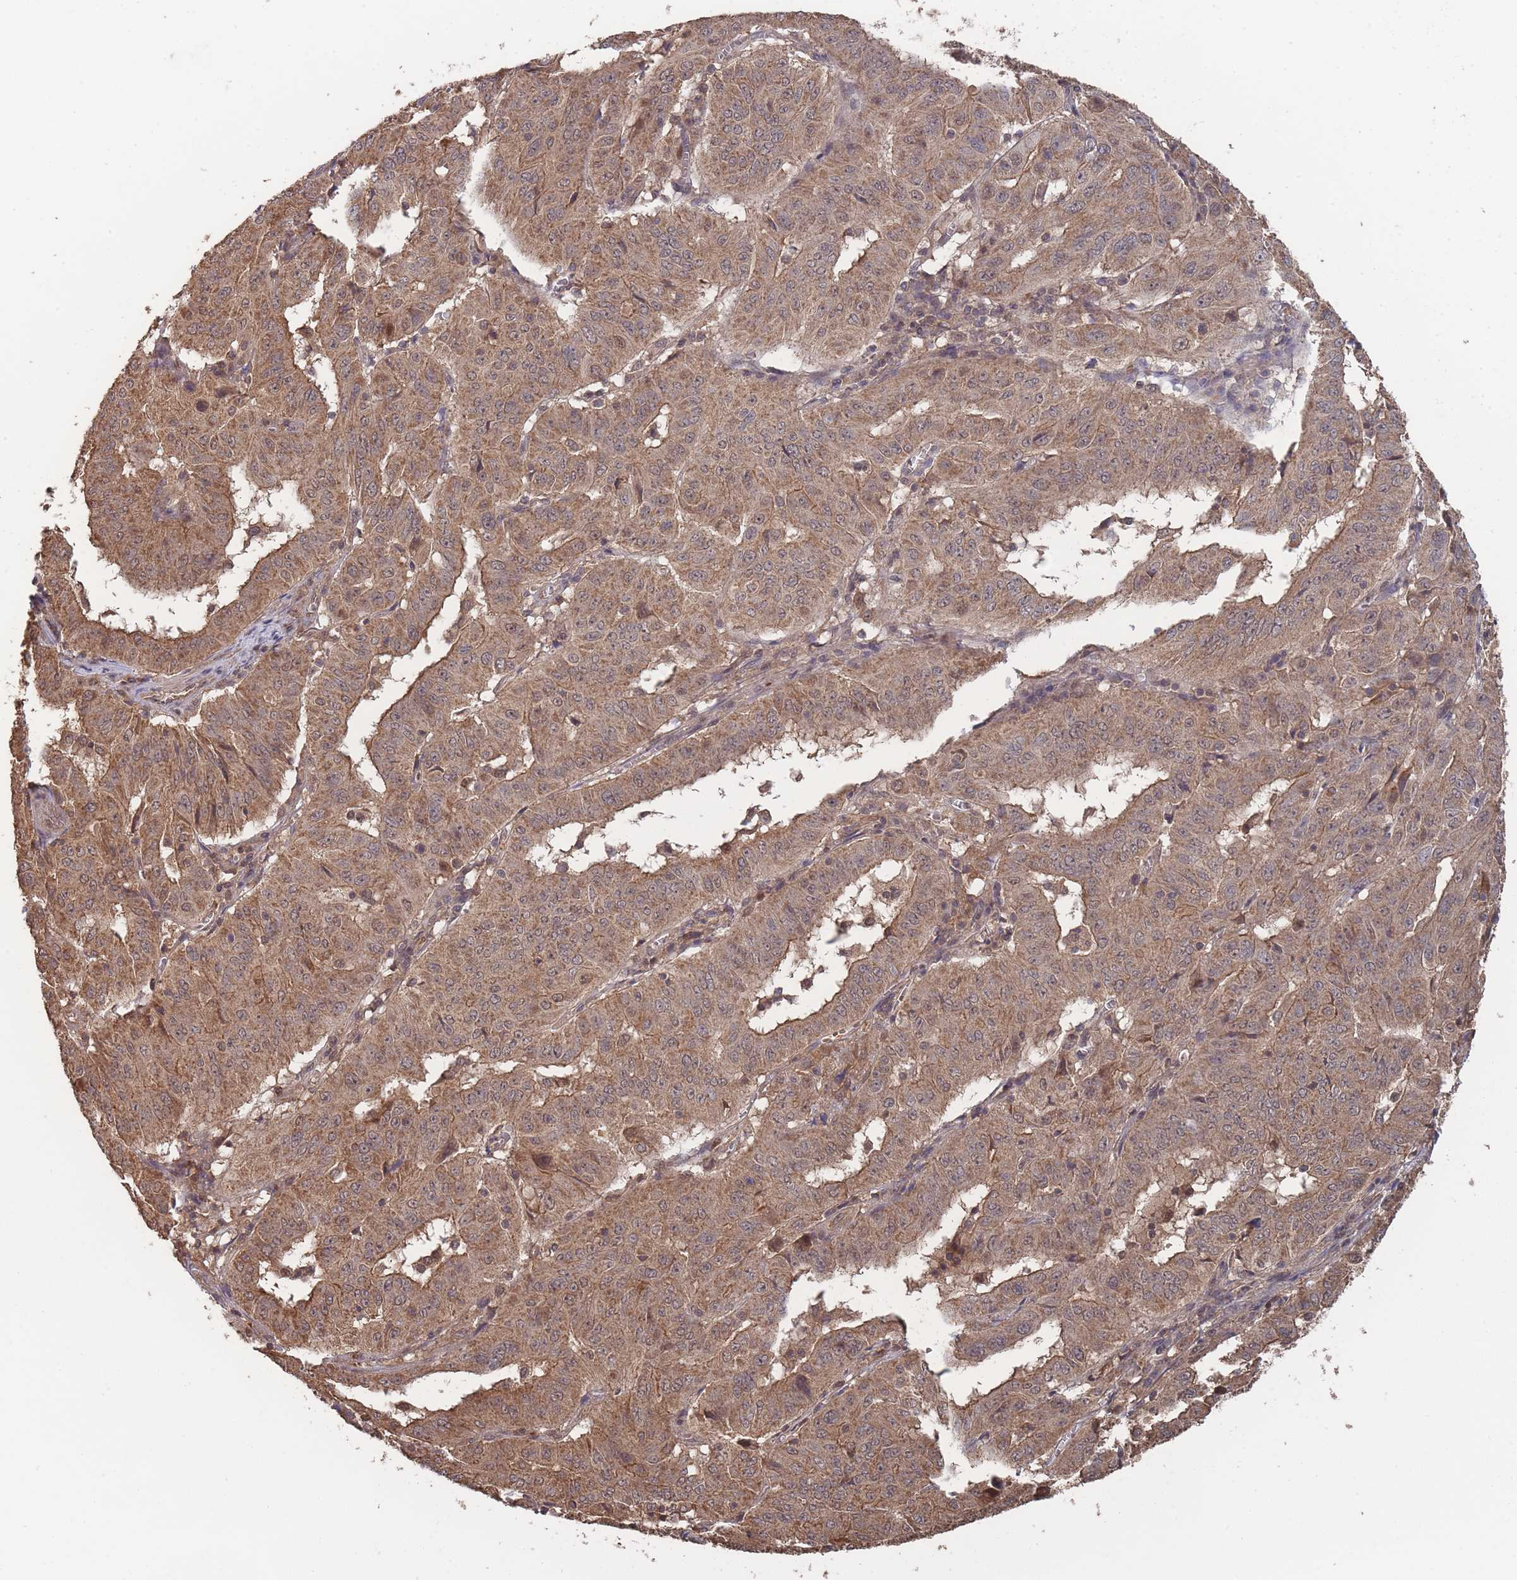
{"staining": {"intensity": "moderate", "quantity": ">75%", "location": "cytoplasmic/membranous"}, "tissue": "pancreatic cancer", "cell_type": "Tumor cells", "image_type": "cancer", "snomed": [{"axis": "morphology", "description": "Adenocarcinoma, NOS"}, {"axis": "topography", "description": "Pancreas"}], "caption": "Brown immunohistochemical staining in pancreatic adenocarcinoma exhibits moderate cytoplasmic/membranous positivity in approximately >75% of tumor cells.", "gene": "SF3B1", "patient": {"sex": "male", "age": 63}}